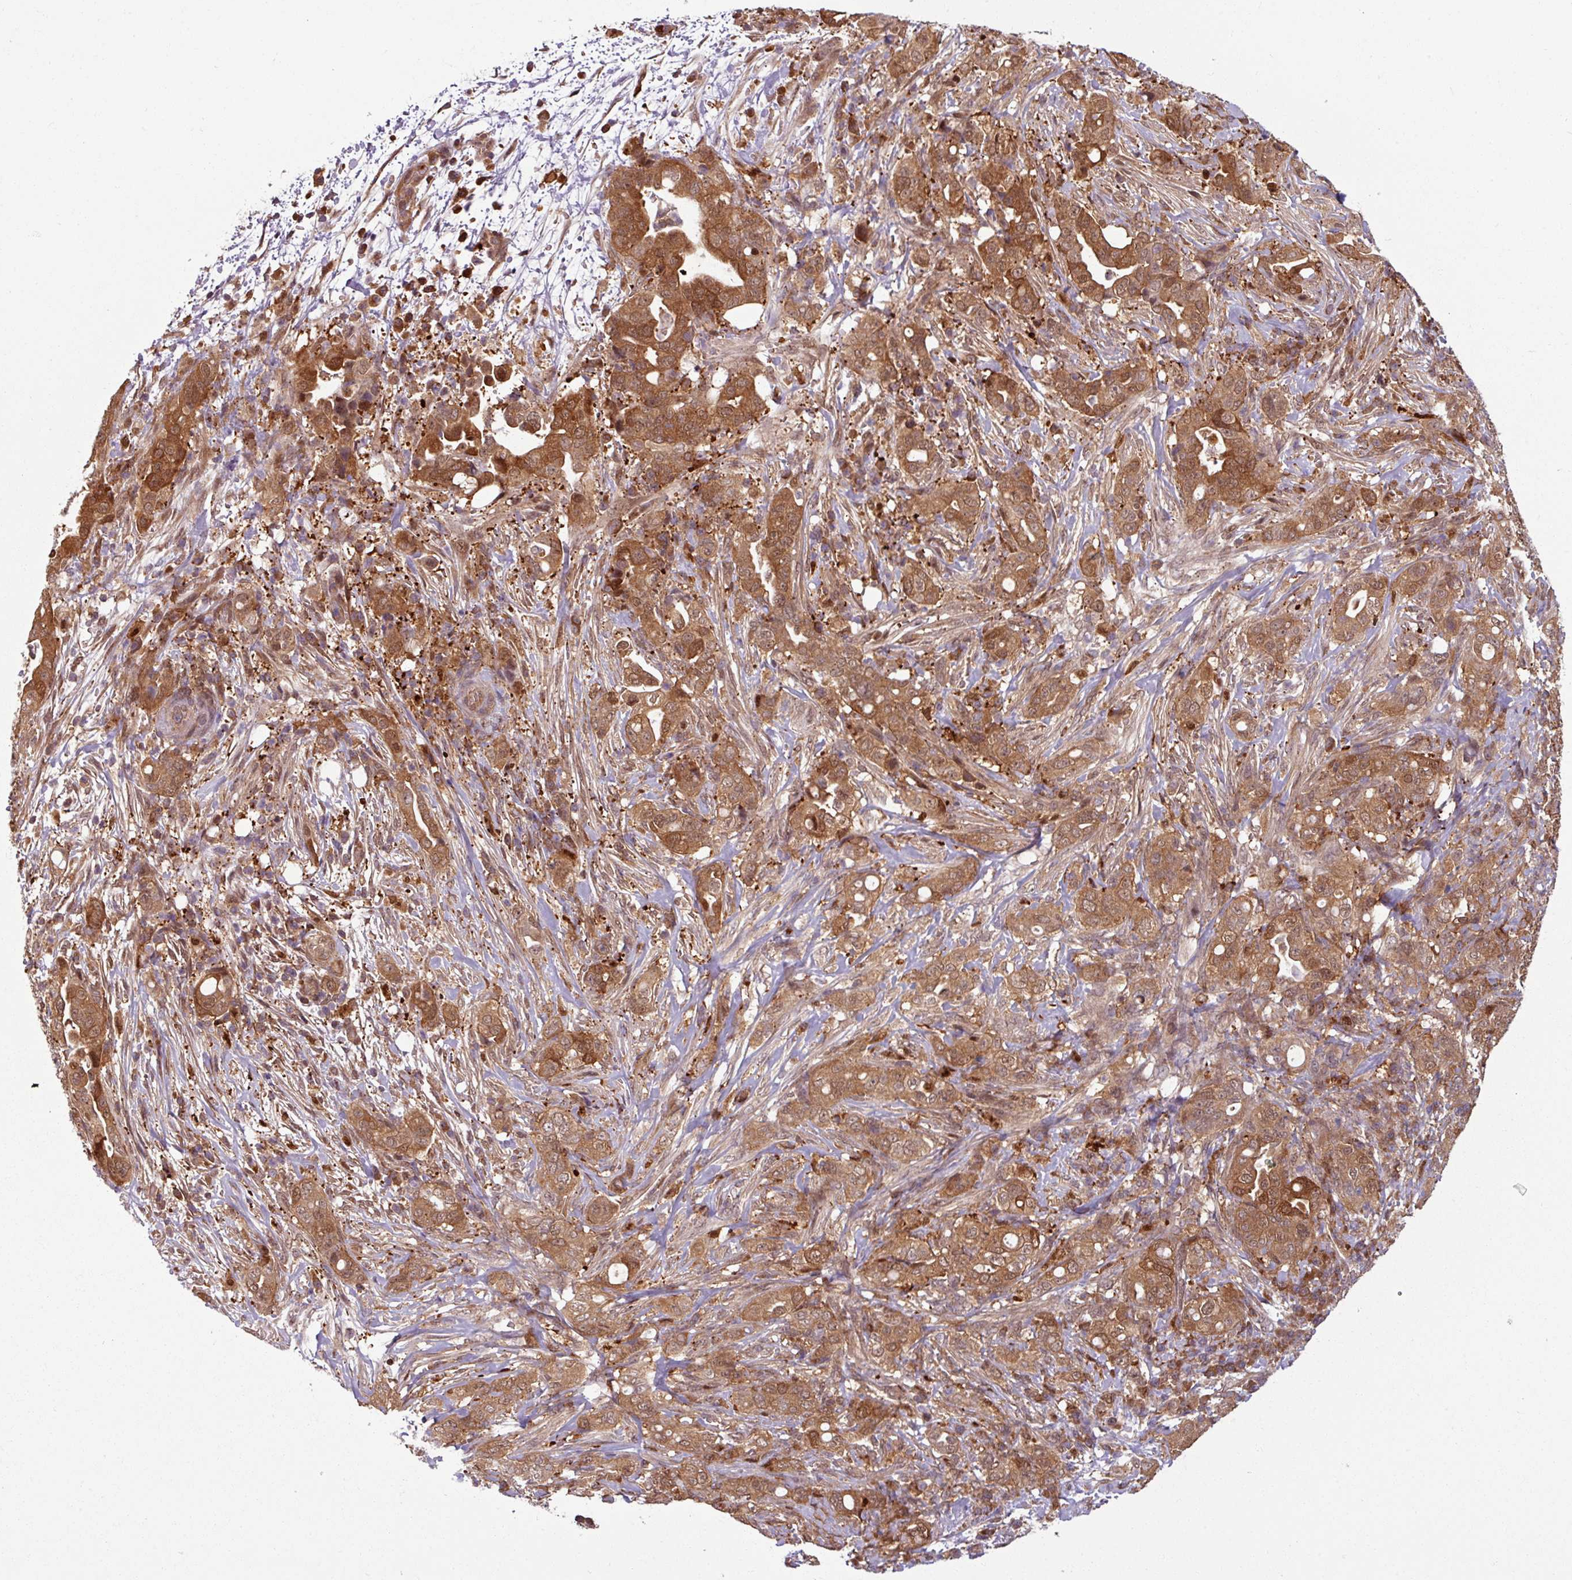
{"staining": {"intensity": "moderate", "quantity": ">75%", "location": "cytoplasmic/membranous,nuclear"}, "tissue": "pancreatic cancer", "cell_type": "Tumor cells", "image_type": "cancer", "snomed": [{"axis": "morphology", "description": "Normal tissue, NOS"}, {"axis": "morphology", "description": "Adenocarcinoma, NOS"}, {"axis": "topography", "description": "Lymph node"}, {"axis": "topography", "description": "Pancreas"}], "caption": "Adenocarcinoma (pancreatic) stained for a protein (brown) shows moderate cytoplasmic/membranous and nuclear positive positivity in about >75% of tumor cells.", "gene": "KCTD11", "patient": {"sex": "female", "age": 67}}